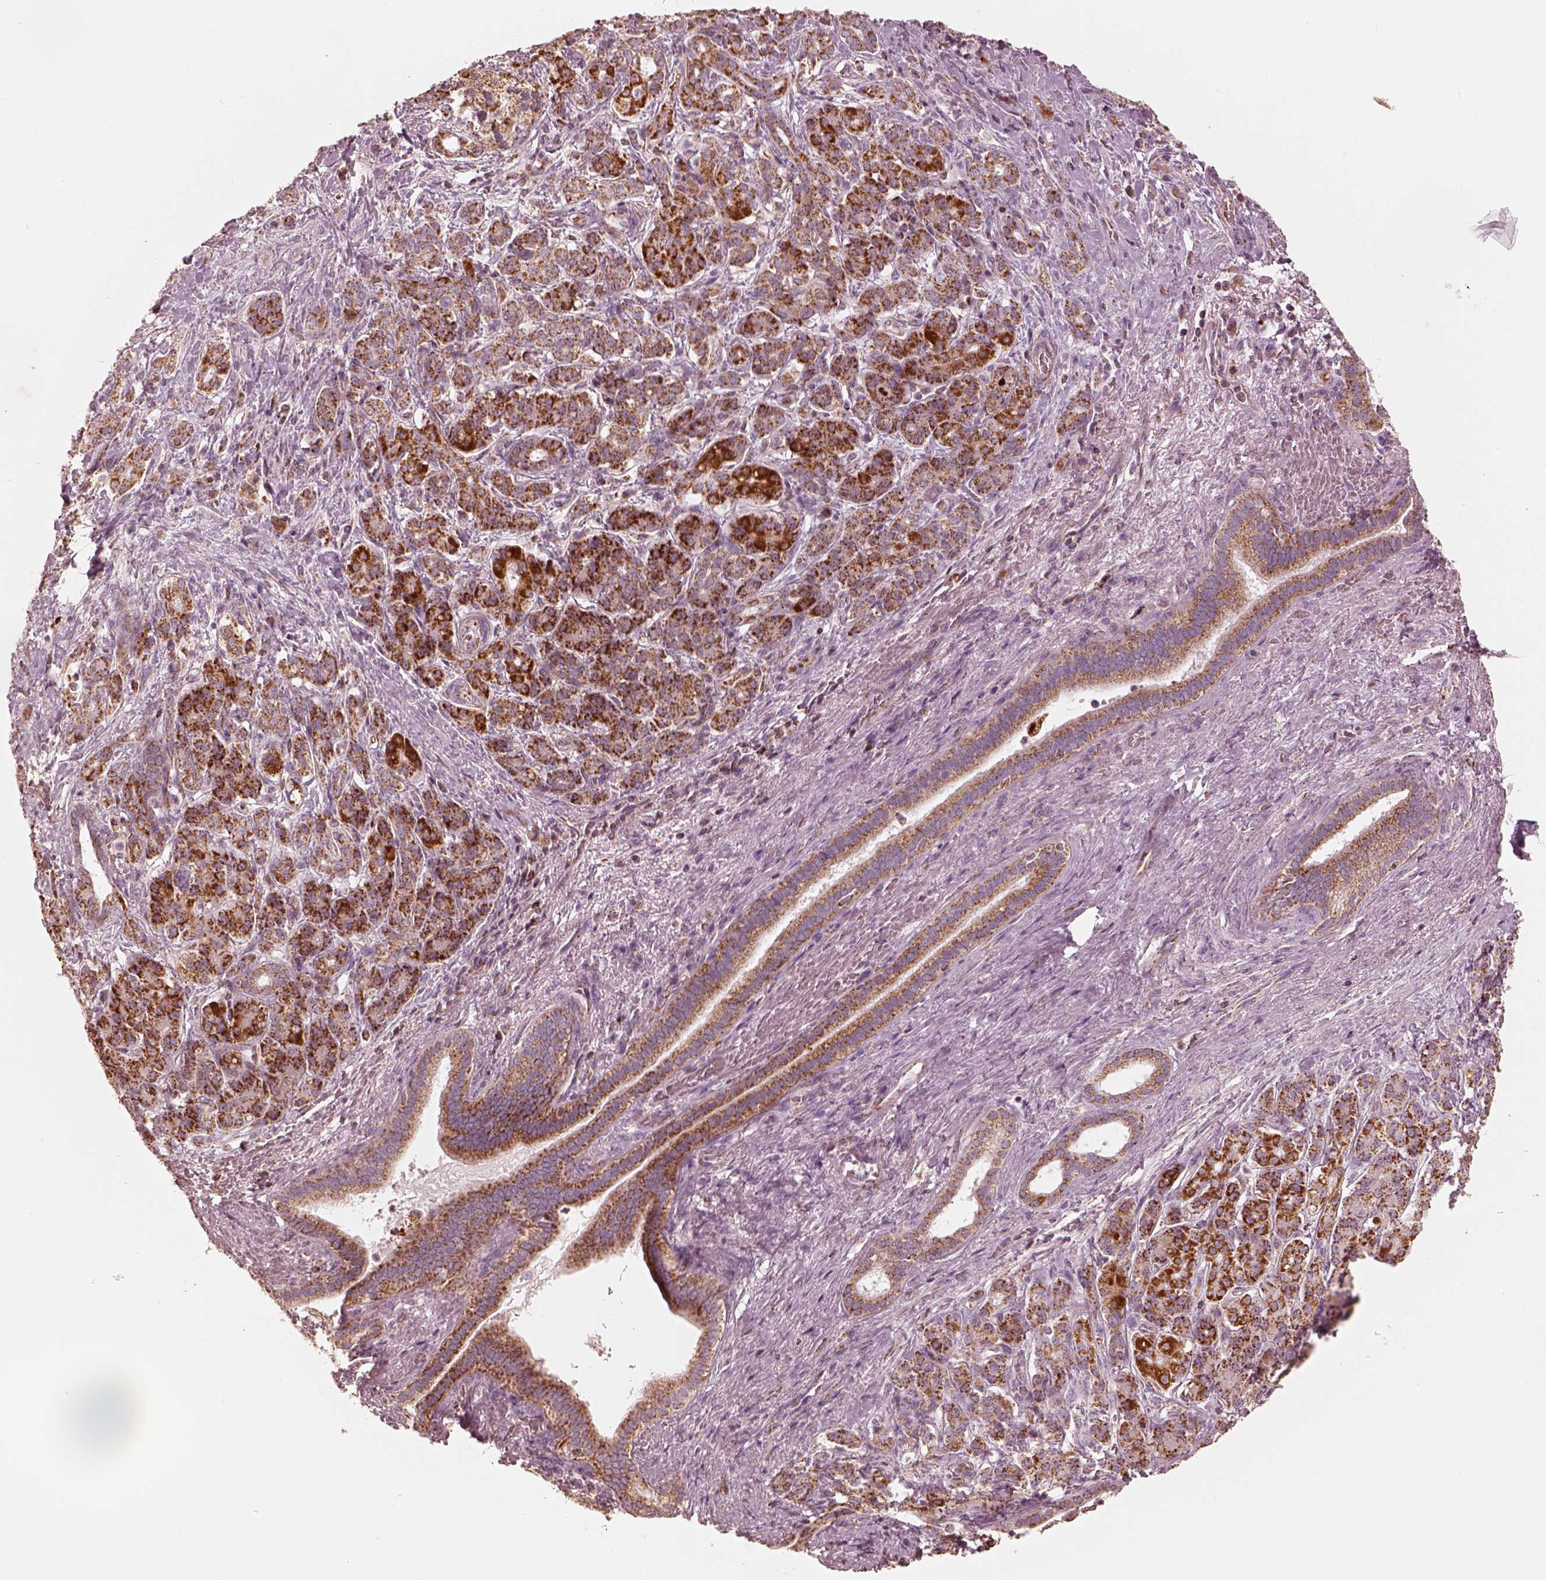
{"staining": {"intensity": "strong", "quantity": ">75%", "location": "cytoplasmic/membranous"}, "tissue": "pancreatic cancer", "cell_type": "Tumor cells", "image_type": "cancer", "snomed": [{"axis": "morphology", "description": "Normal tissue, NOS"}, {"axis": "morphology", "description": "Inflammation, NOS"}, {"axis": "morphology", "description": "Adenocarcinoma, NOS"}, {"axis": "topography", "description": "Pancreas"}], "caption": "This micrograph exhibits IHC staining of pancreatic cancer (adenocarcinoma), with high strong cytoplasmic/membranous staining in about >75% of tumor cells.", "gene": "ENTPD6", "patient": {"sex": "male", "age": 57}}